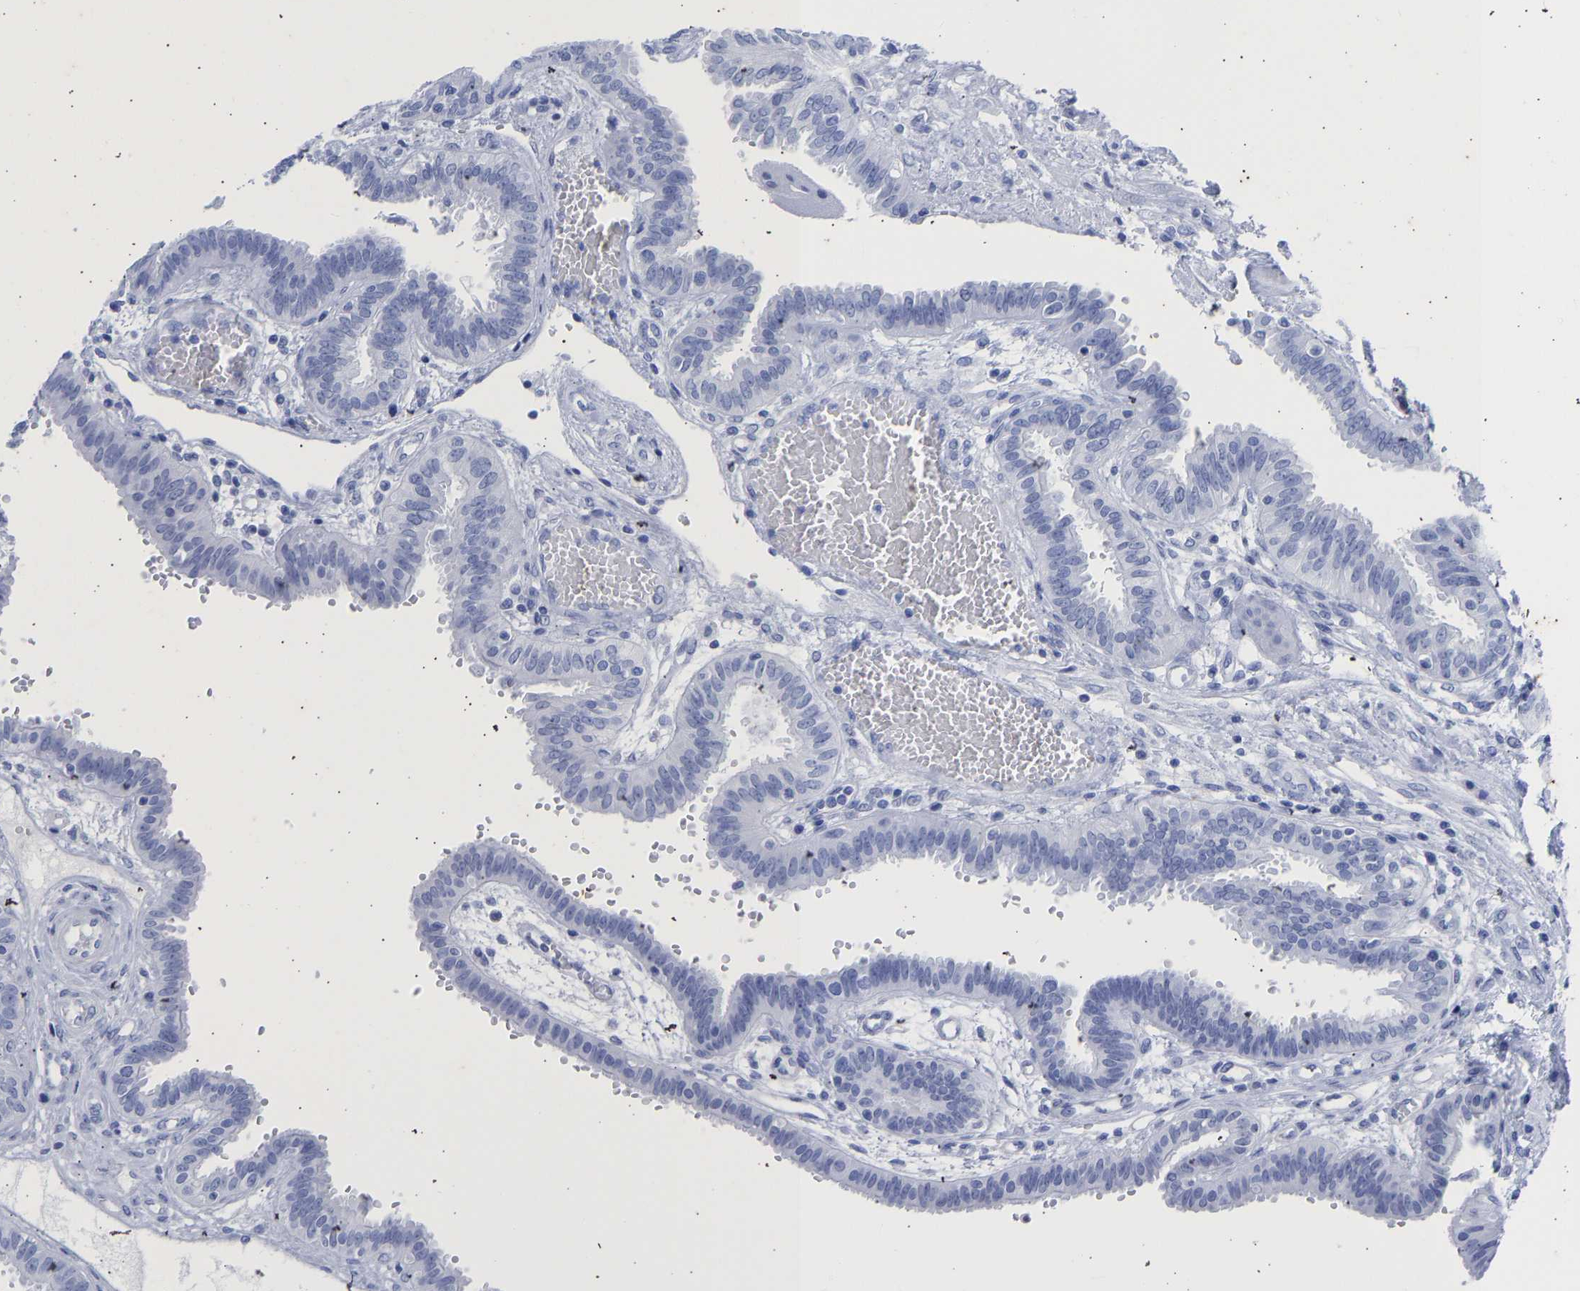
{"staining": {"intensity": "negative", "quantity": "none", "location": "none"}, "tissue": "fallopian tube", "cell_type": "Glandular cells", "image_type": "normal", "snomed": [{"axis": "morphology", "description": "Normal tissue, NOS"}, {"axis": "topography", "description": "Fallopian tube"}, {"axis": "topography", "description": "Placenta"}], "caption": "Protein analysis of unremarkable fallopian tube shows no significant expression in glandular cells.", "gene": "KRT1", "patient": {"sex": "female", "age": 32}}